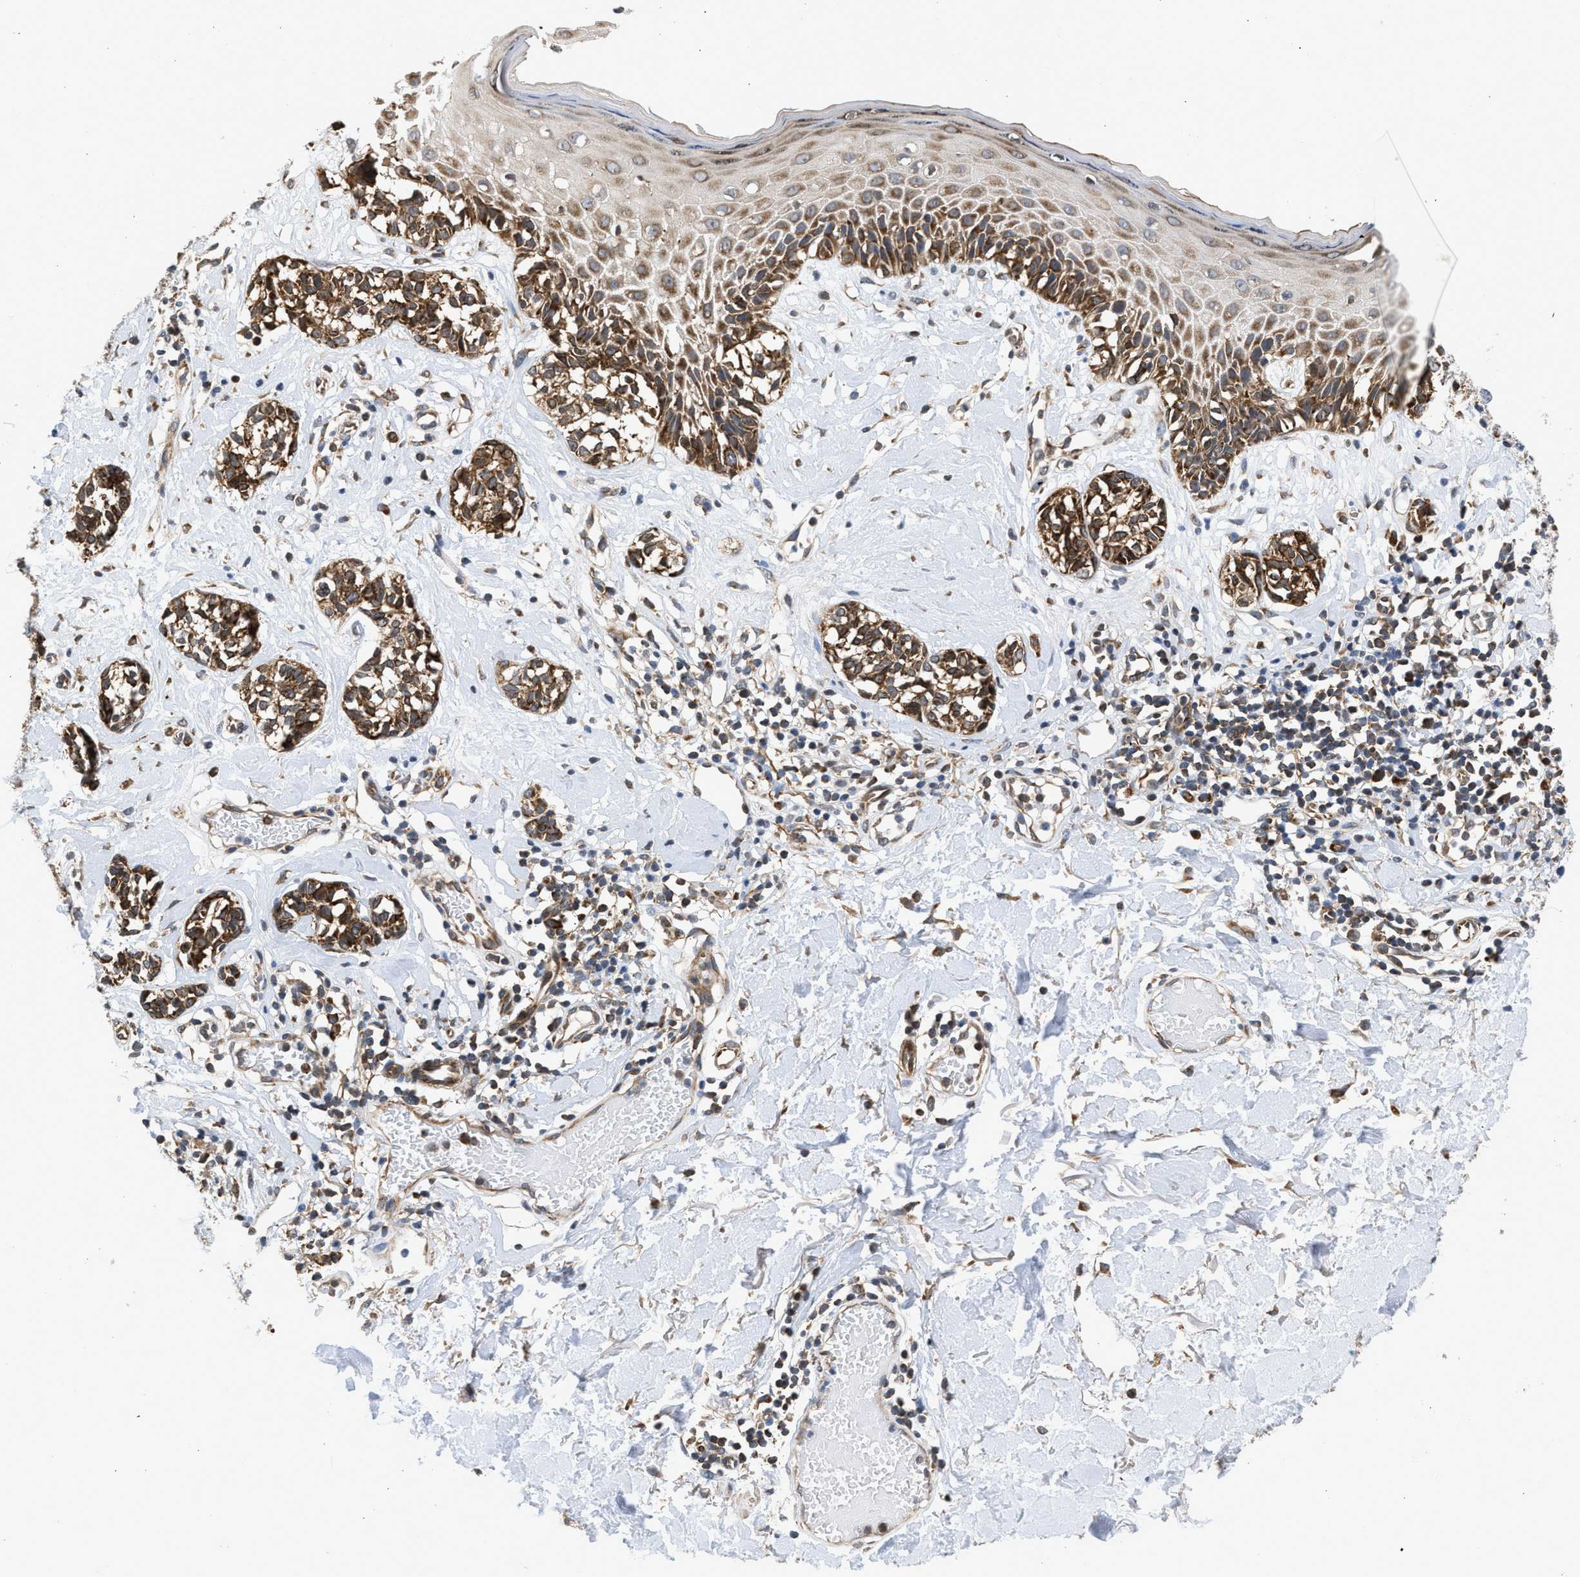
{"staining": {"intensity": "strong", "quantity": ">75%", "location": "cytoplasmic/membranous"}, "tissue": "melanoma", "cell_type": "Tumor cells", "image_type": "cancer", "snomed": [{"axis": "morphology", "description": "Malignant melanoma, NOS"}, {"axis": "topography", "description": "Skin"}], "caption": "Protein staining by immunohistochemistry demonstrates strong cytoplasmic/membranous staining in about >75% of tumor cells in melanoma.", "gene": "POLG2", "patient": {"sex": "male", "age": 64}}